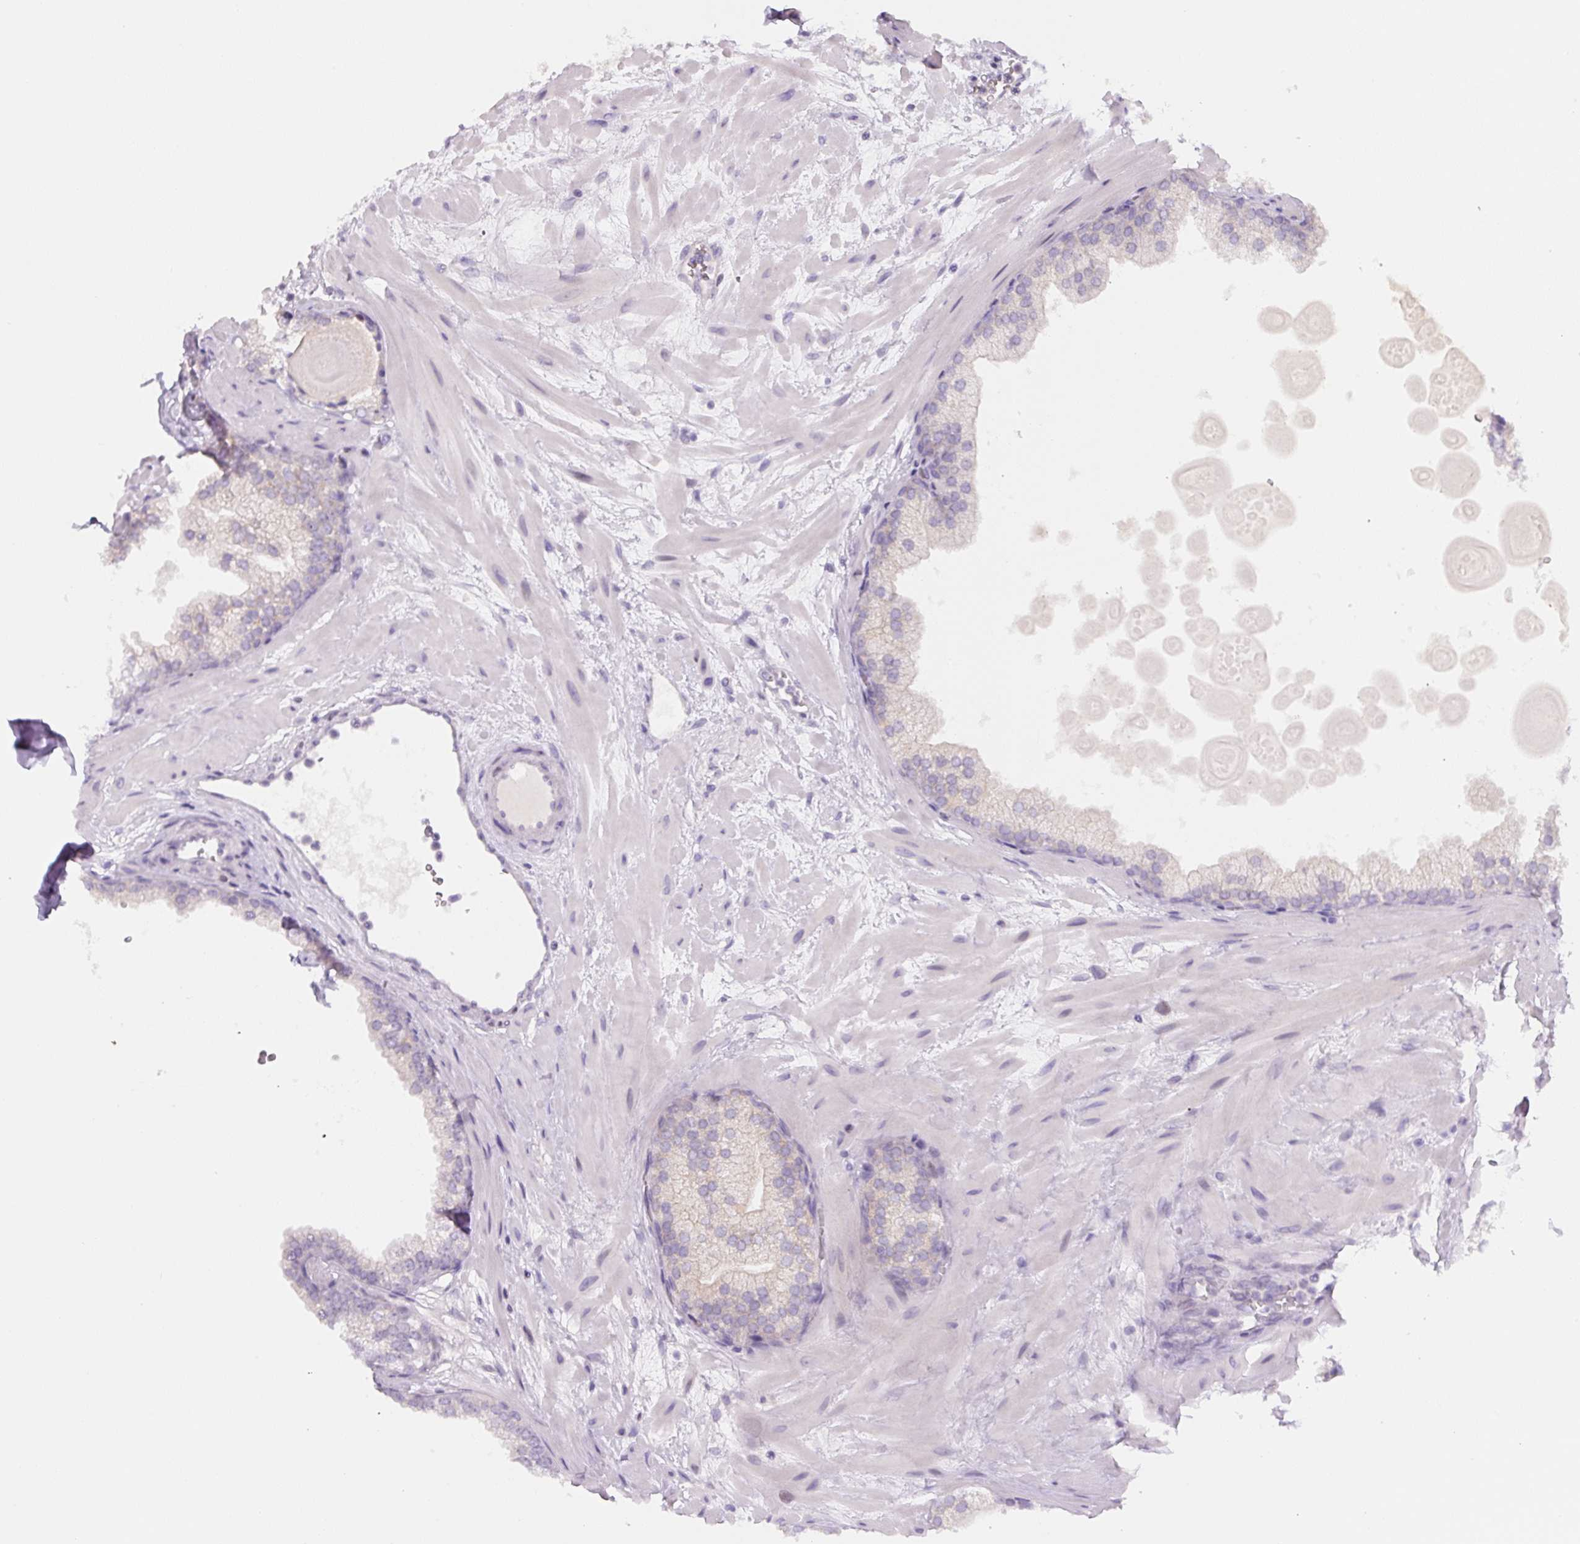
{"staining": {"intensity": "weak", "quantity": "<25%", "location": "cytoplasmic/membranous"}, "tissue": "prostate", "cell_type": "Glandular cells", "image_type": "normal", "snomed": [{"axis": "morphology", "description": "Normal tissue, NOS"}, {"axis": "topography", "description": "Prostate"}, {"axis": "topography", "description": "Peripheral nerve tissue"}], "caption": "This image is of normal prostate stained with IHC to label a protein in brown with the nuclei are counter-stained blue. There is no expression in glandular cells.", "gene": "YIF1B", "patient": {"sex": "male", "age": 61}}